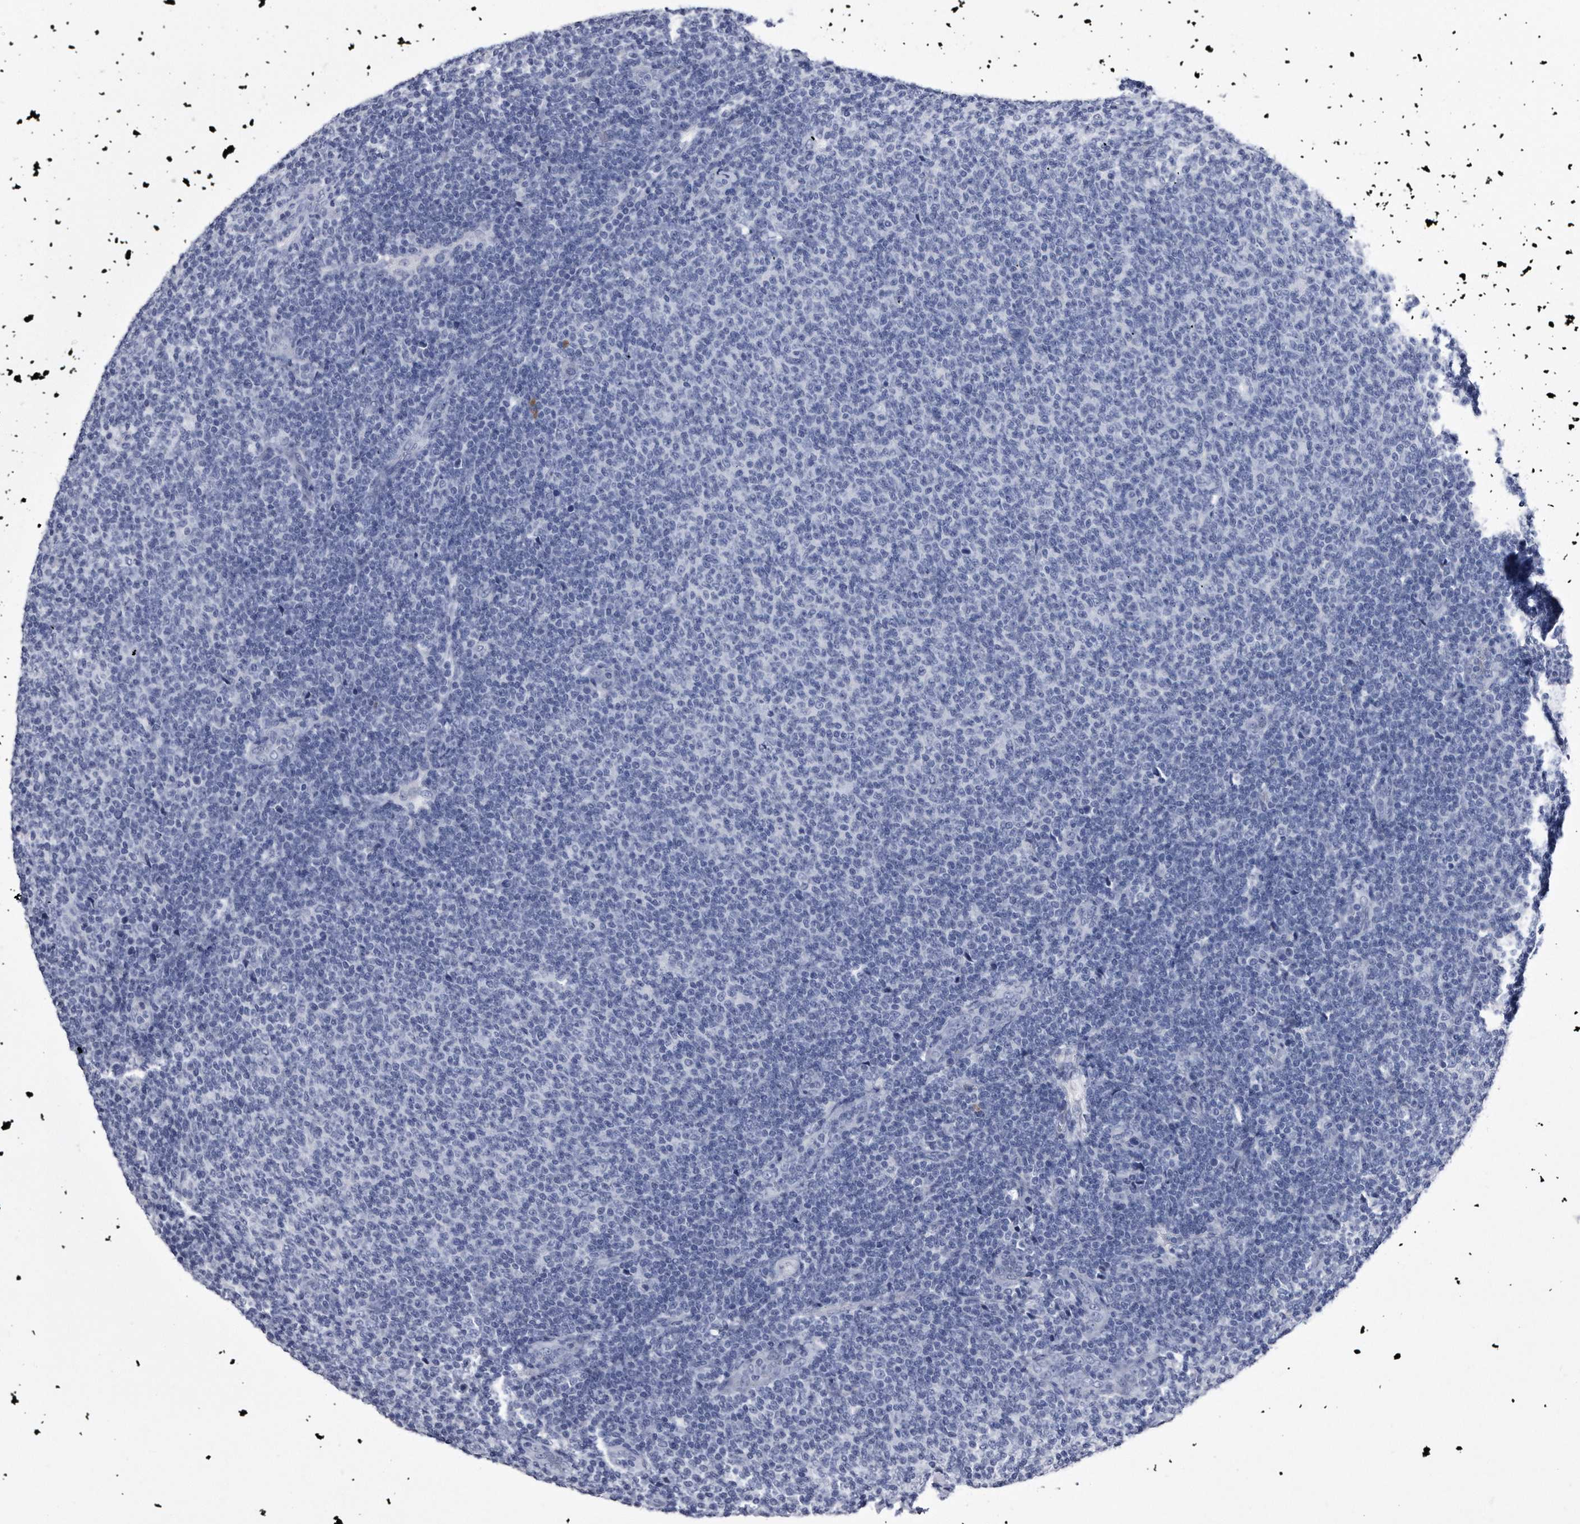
{"staining": {"intensity": "negative", "quantity": "none", "location": "none"}, "tissue": "lymphoma", "cell_type": "Tumor cells", "image_type": "cancer", "snomed": [{"axis": "morphology", "description": "Malignant lymphoma, non-Hodgkin's type, Low grade"}, {"axis": "topography", "description": "Lymph node"}], "caption": "This is an IHC histopathology image of low-grade malignant lymphoma, non-Hodgkin's type. There is no expression in tumor cells.", "gene": "KCTD8", "patient": {"sex": "male", "age": 66}}